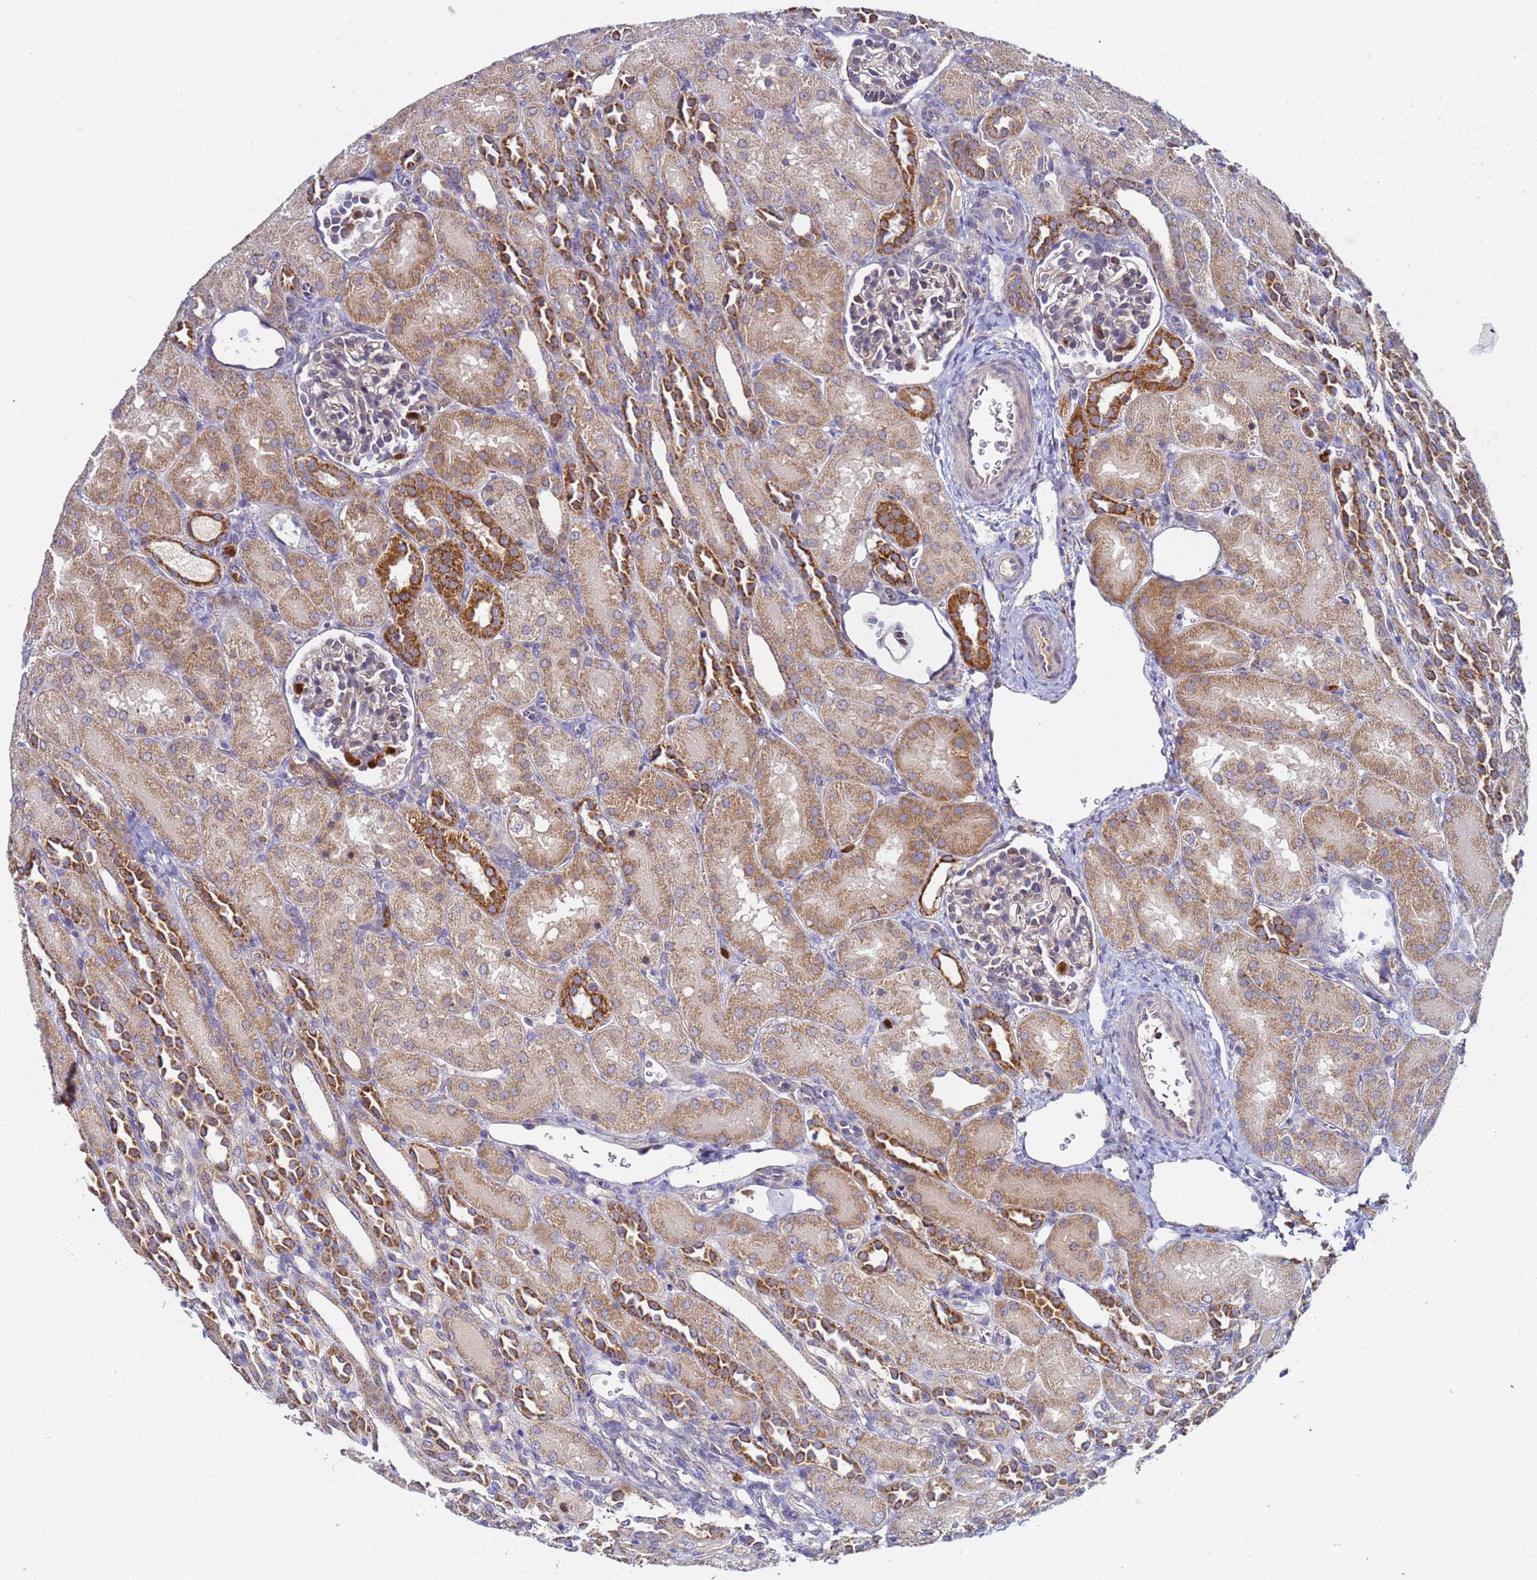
{"staining": {"intensity": "moderate", "quantity": "<25%", "location": "cytoplasmic/membranous"}, "tissue": "kidney", "cell_type": "Cells in glomeruli", "image_type": "normal", "snomed": [{"axis": "morphology", "description": "Normal tissue, NOS"}, {"axis": "topography", "description": "Kidney"}], "caption": "Immunohistochemical staining of normal kidney exhibits moderate cytoplasmic/membranous protein expression in approximately <25% of cells in glomeruli.", "gene": "CCDC127", "patient": {"sex": "male", "age": 1}}